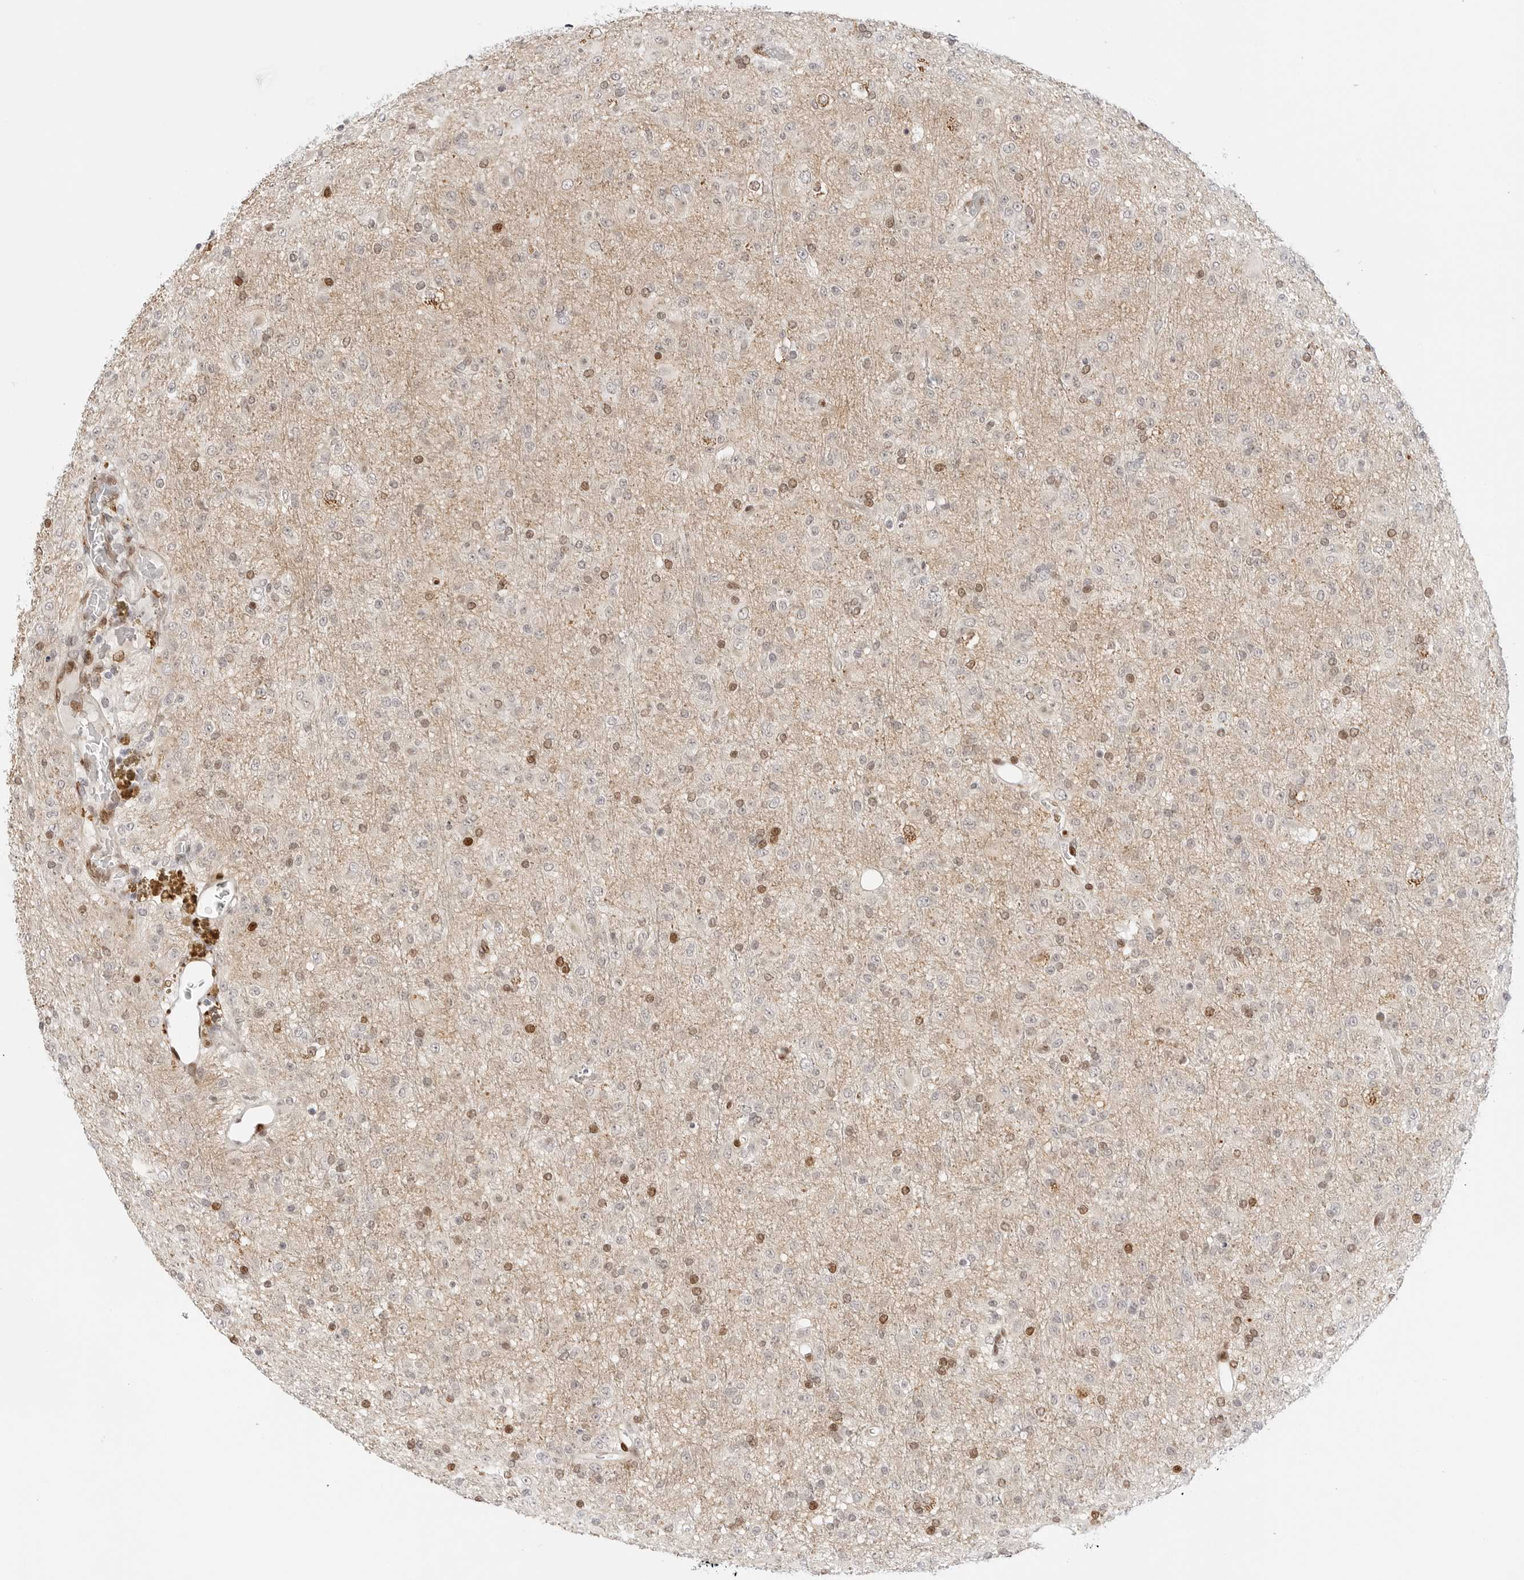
{"staining": {"intensity": "moderate", "quantity": "<25%", "location": "nuclear"}, "tissue": "glioma", "cell_type": "Tumor cells", "image_type": "cancer", "snomed": [{"axis": "morphology", "description": "Glioma, malignant, Low grade"}, {"axis": "topography", "description": "Brain"}], "caption": "Immunohistochemical staining of malignant glioma (low-grade) demonstrates low levels of moderate nuclear staining in about <25% of tumor cells.", "gene": "SPIDR", "patient": {"sex": "male", "age": 65}}